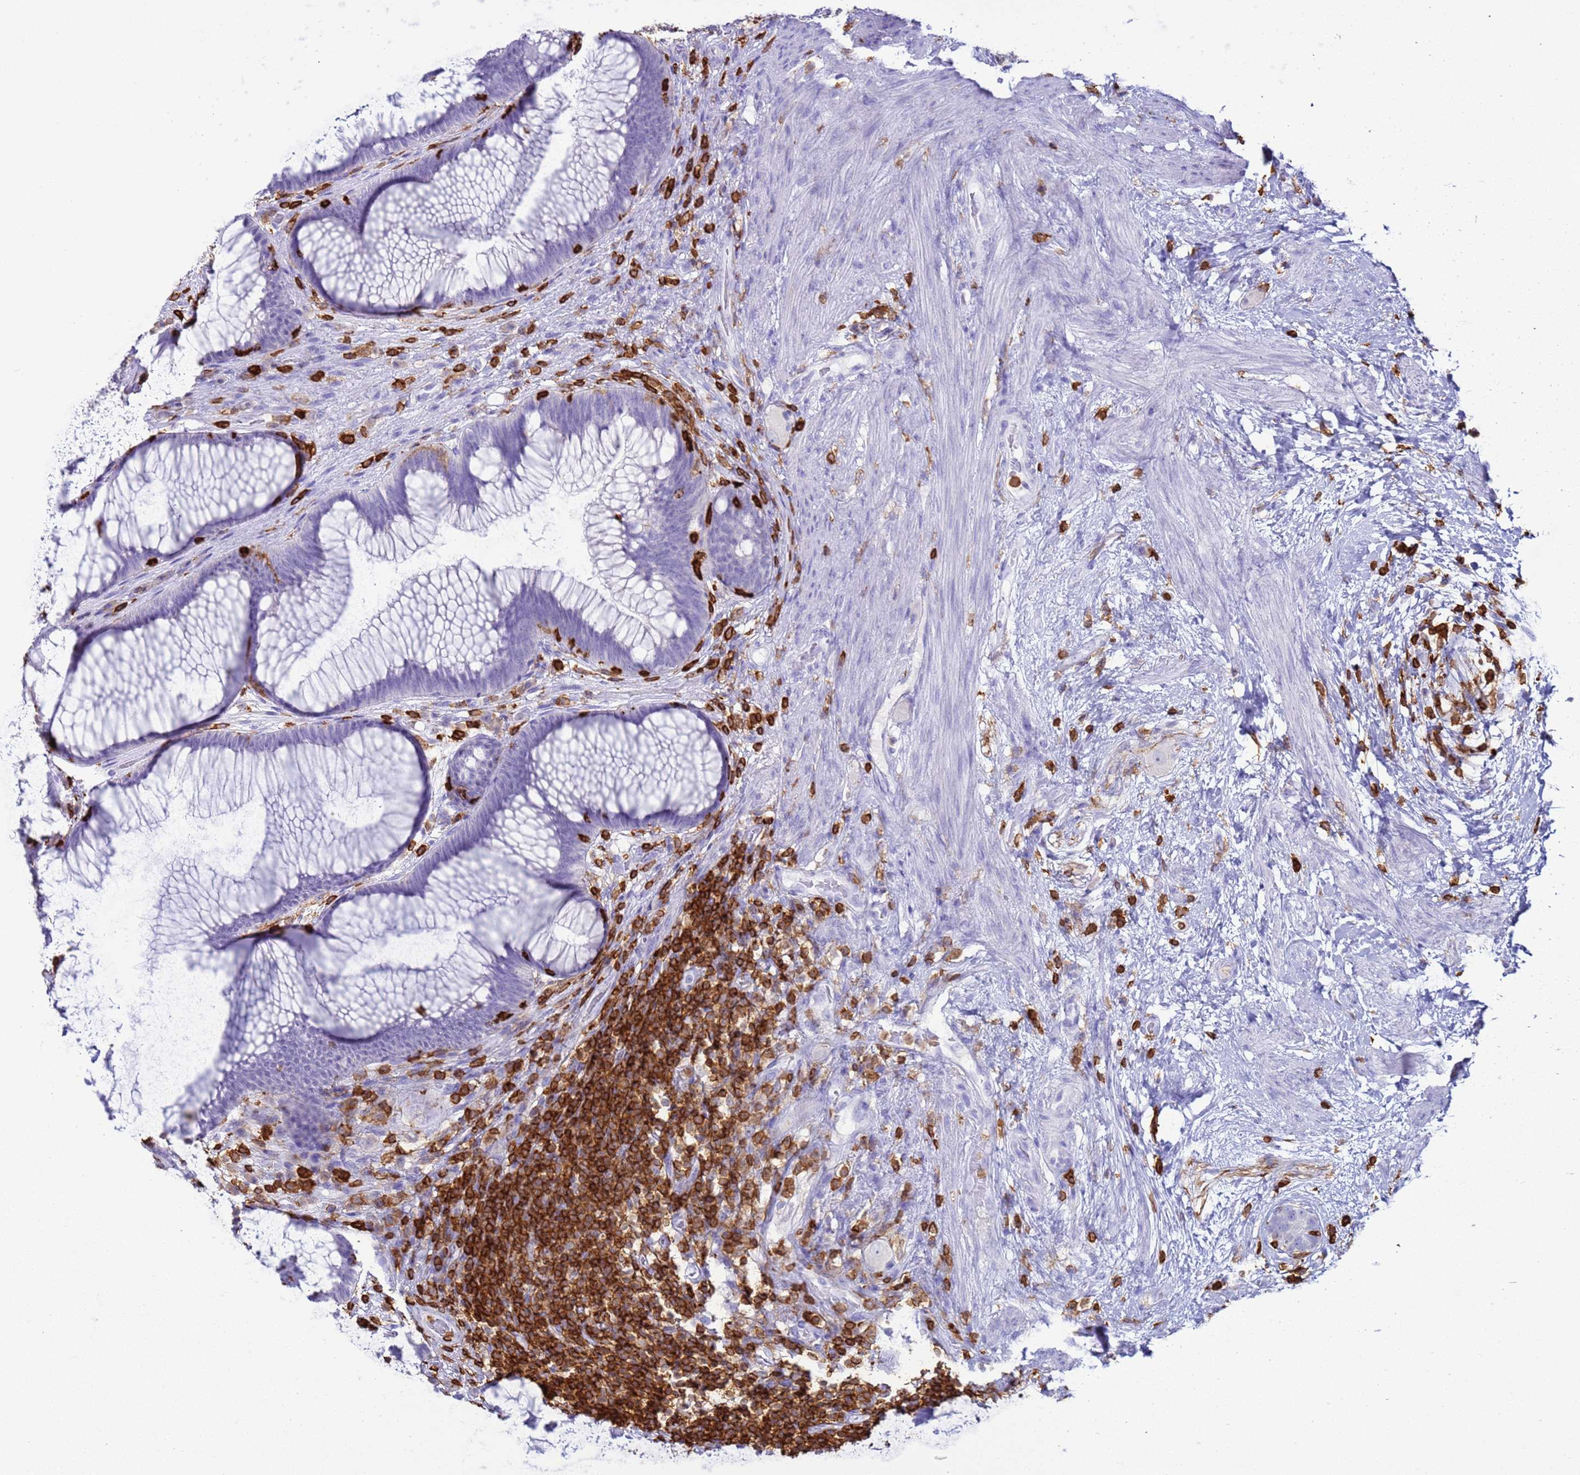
{"staining": {"intensity": "negative", "quantity": "none", "location": "none"}, "tissue": "rectum", "cell_type": "Glandular cells", "image_type": "normal", "snomed": [{"axis": "morphology", "description": "Normal tissue, NOS"}, {"axis": "topography", "description": "Rectum"}], "caption": "Protein analysis of normal rectum demonstrates no significant staining in glandular cells. Nuclei are stained in blue.", "gene": "IRF5", "patient": {"sex": "male", "age": 51}}